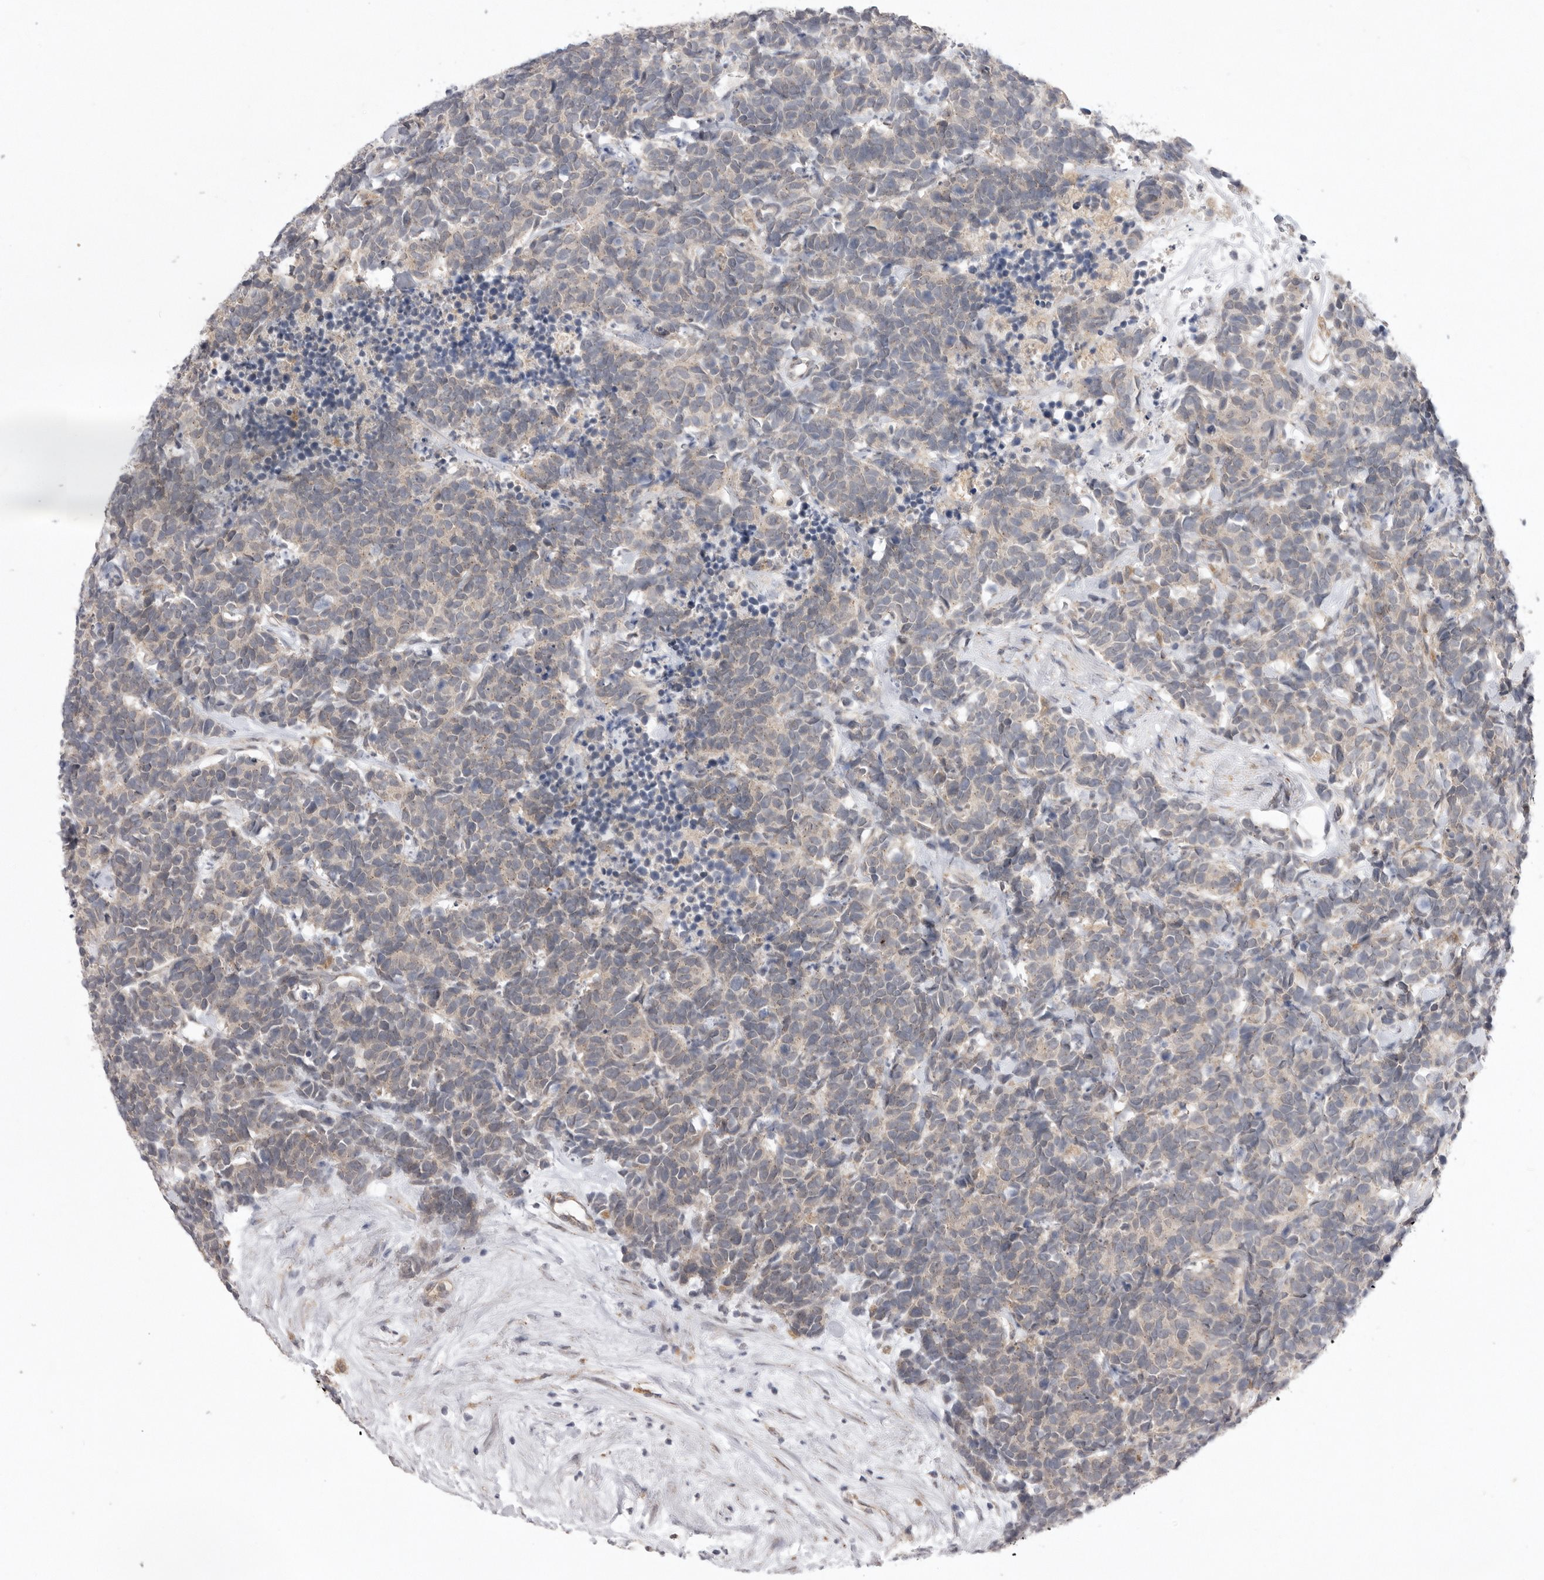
{"staining": {"intensity": "weak", "quantity": "<25%", "location": "cytoplasmic/membranous"}, "tissue": "carcinoid", "cell_type": "Tumor cells", "image_type": "cancer", "snomed": [{"axis": "morphology", "description": "Carcinoma, NOS"}, {"axis": "morphology", "description": "Carcinoid, malignant, NOS"}, {"axis": "topography", "description": "Urinary bladder"}], "caption": "IHC micrograph of malignant carcinoid stained for a protein (brown), which shows no expression in tumor cells.", "gene": "TLR3", "patient": {"sex": "male", "age": 57}}